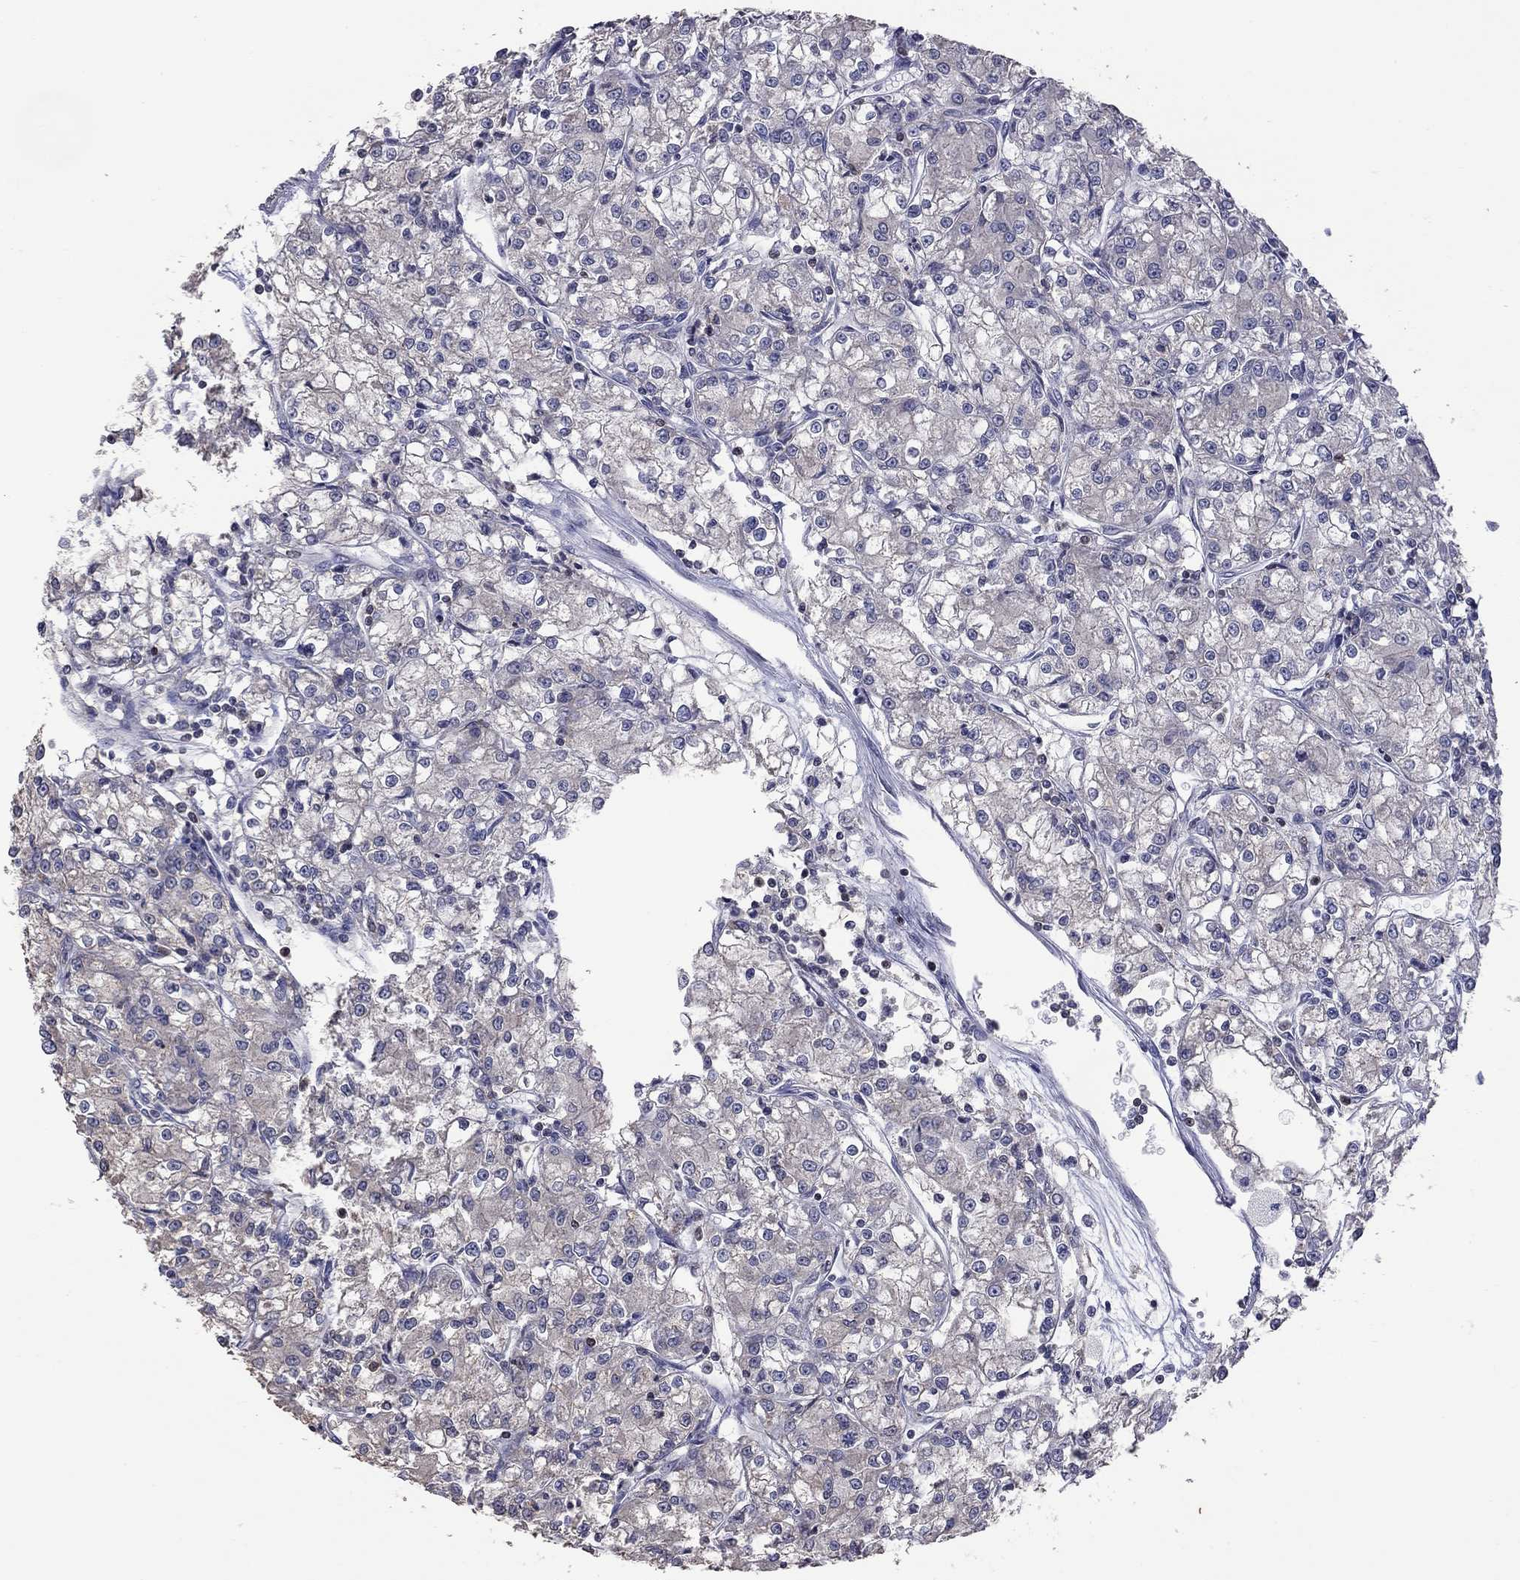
{"staining": {"intensity": "negative", "quantity": "none", "location": "none"}, "tissue": "renal cancer", "cell_type": "Tumor cells", "image_type": "cancer", "snomed": [{"axis": "morphology", "description": "Adenocarcinoma, NOS"}, {"axis": "topography", "description": "Kidney"}], "caption": "Immunohistochemistry image of human renal cancer (adenocarcinoma) stained for a protein (brown), which displays no positivity in tumor cells. Nuclei are stained in blue.", "gene": "IPCEF1", "patient": {"sex": "female", "age": 59}}